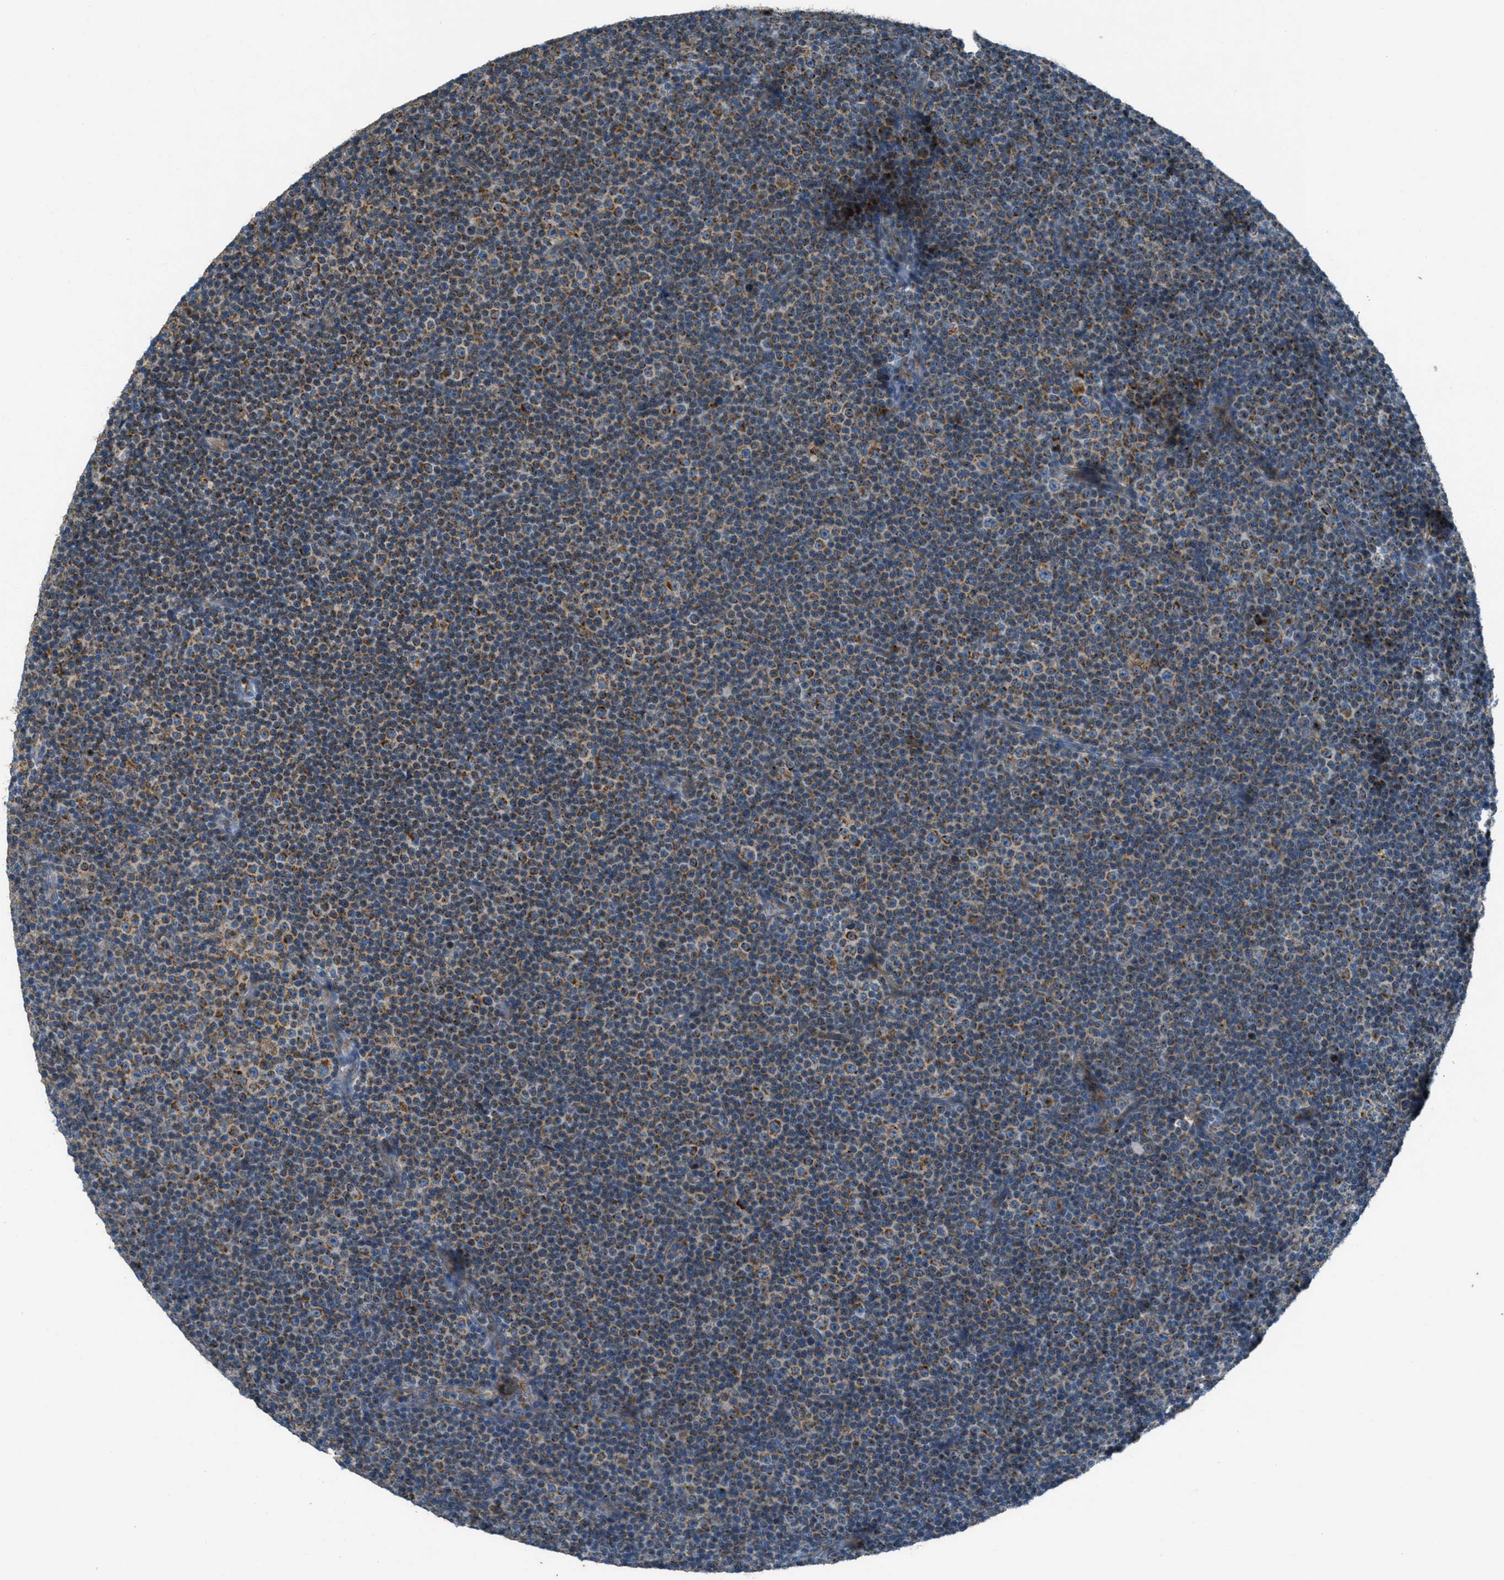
{"staining": {"intensity": "moderate", "quantity": ">75%", "location": "cytoplasmic/membranous"}, "tissue": "lymphoma", "cell_type": "Tumor cells", "image_type": "cancer", "snomed": [{"axis": "morphology", "description": "Malignant lymphoma, non-Hodgkin's type, Low grade"}, {"axis": "topography", "description": "Lymph node"}], "caption": "IHC photomicrograph of neoplastic tissue: human low-grade malignant lymphoma, non-Hodgkin's type stained using immunohistochemistry (IHC) demonstrates medium levels of moderate protein expression localized specifically in the cytoplasmic/membranous of tumor cells, appearing as a cytoplasmic/membranous brown color.", "gene": "BCKDK", "patient": {"sex": "female", "age": 67}}